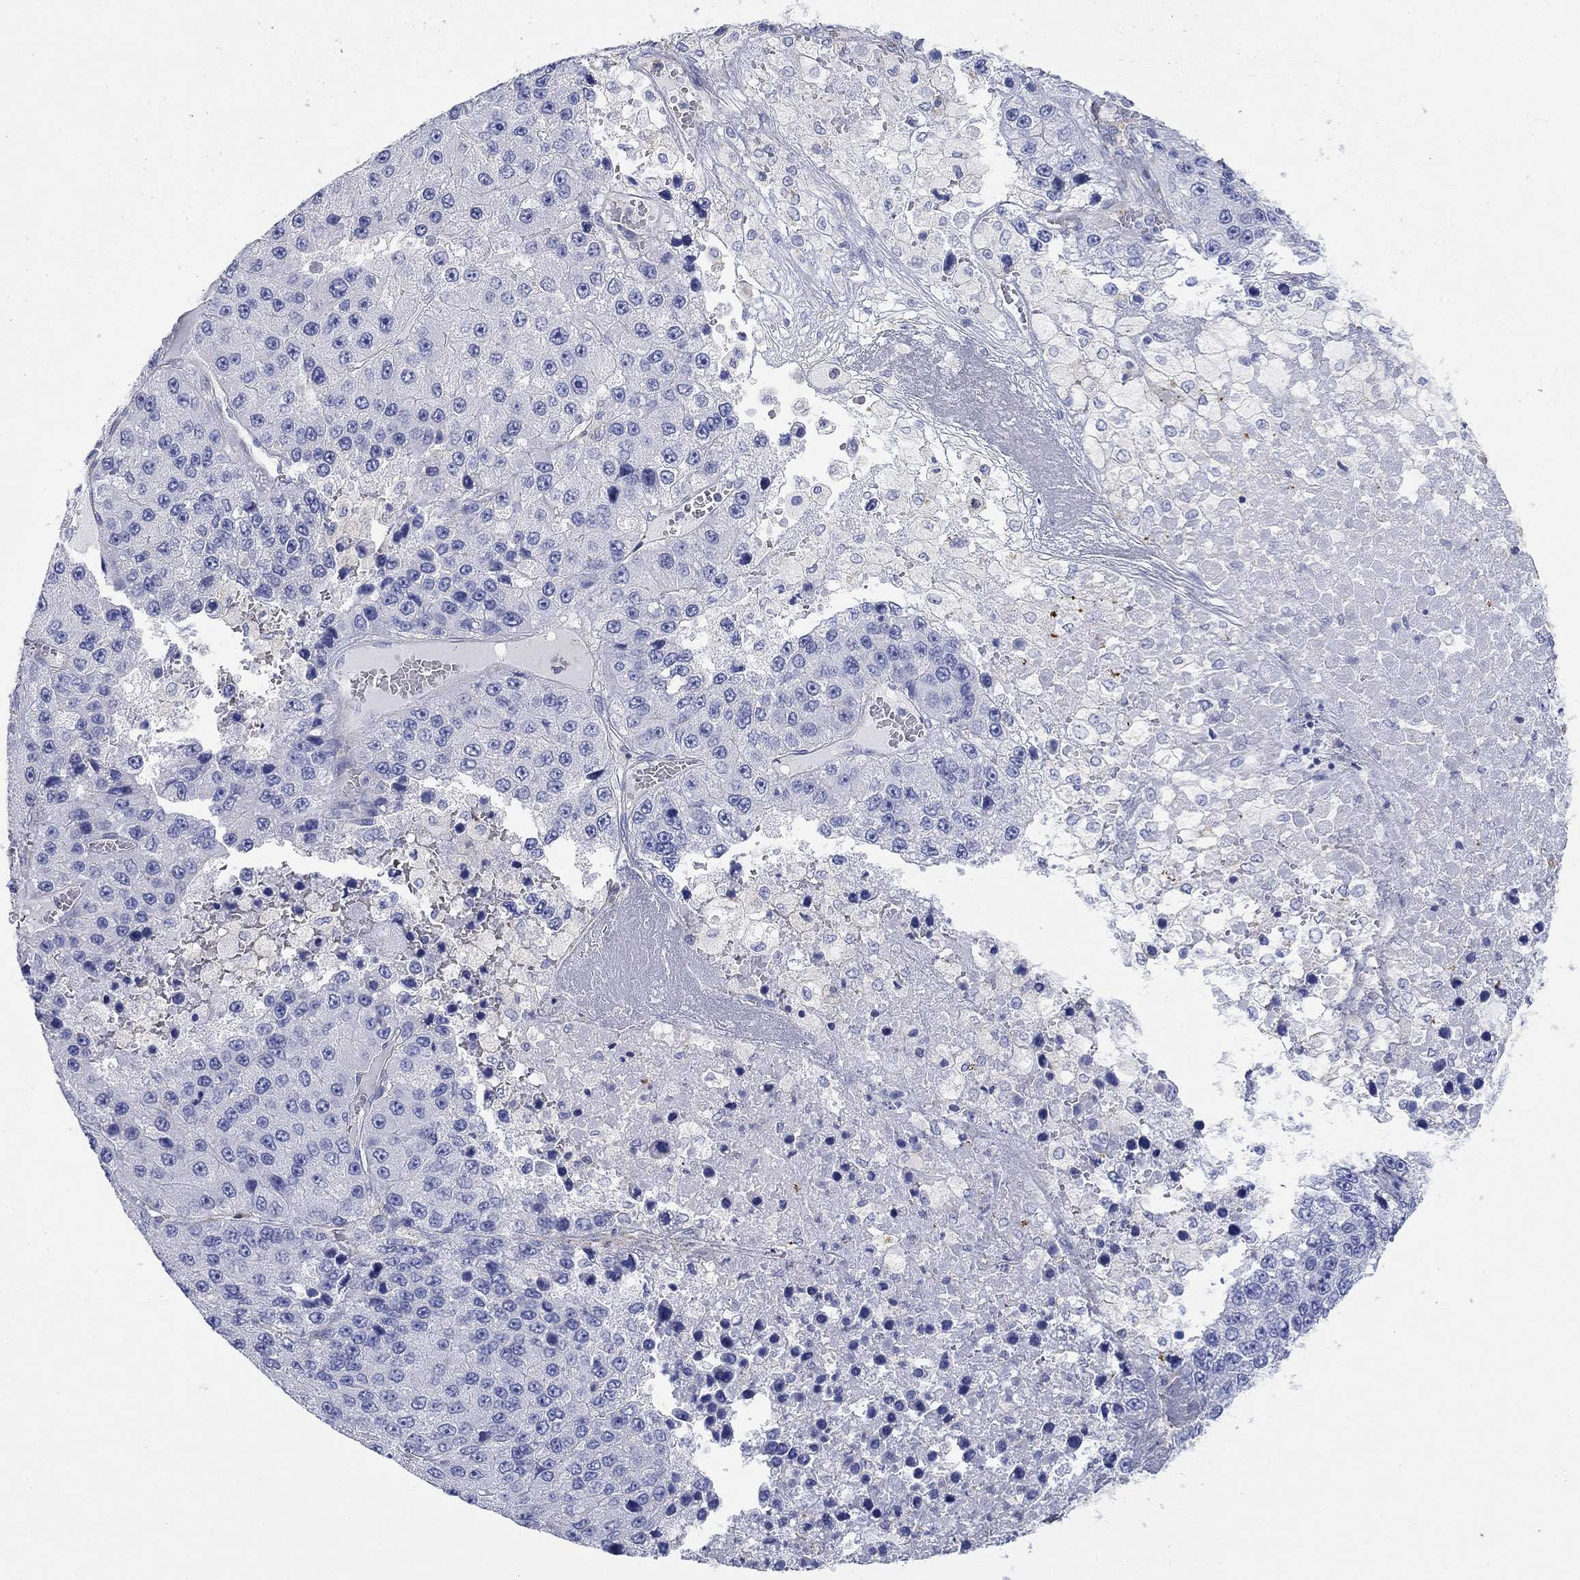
{"staining": {"intensity": "negative", "quantity": "none", "location": "none"}, "tissue": "liver cancer", "cell_type": "Tumor cells", "image_type": "cancer", "snomed": [{"axis": "morphology", "description": "Carcinoma, Hepatocellular, NOS"}, {"axis": "topography", "description": "Liver"}], "caption": "An immunohistochemistry (IHC) micrograph of liver cancer is shown. There is no staining in tumor cells of liver cancer. (IHC, brightfield microscopy, high magnification).", "gene": "PPIL6", "patient": {"sex": "female", "age": 73}}